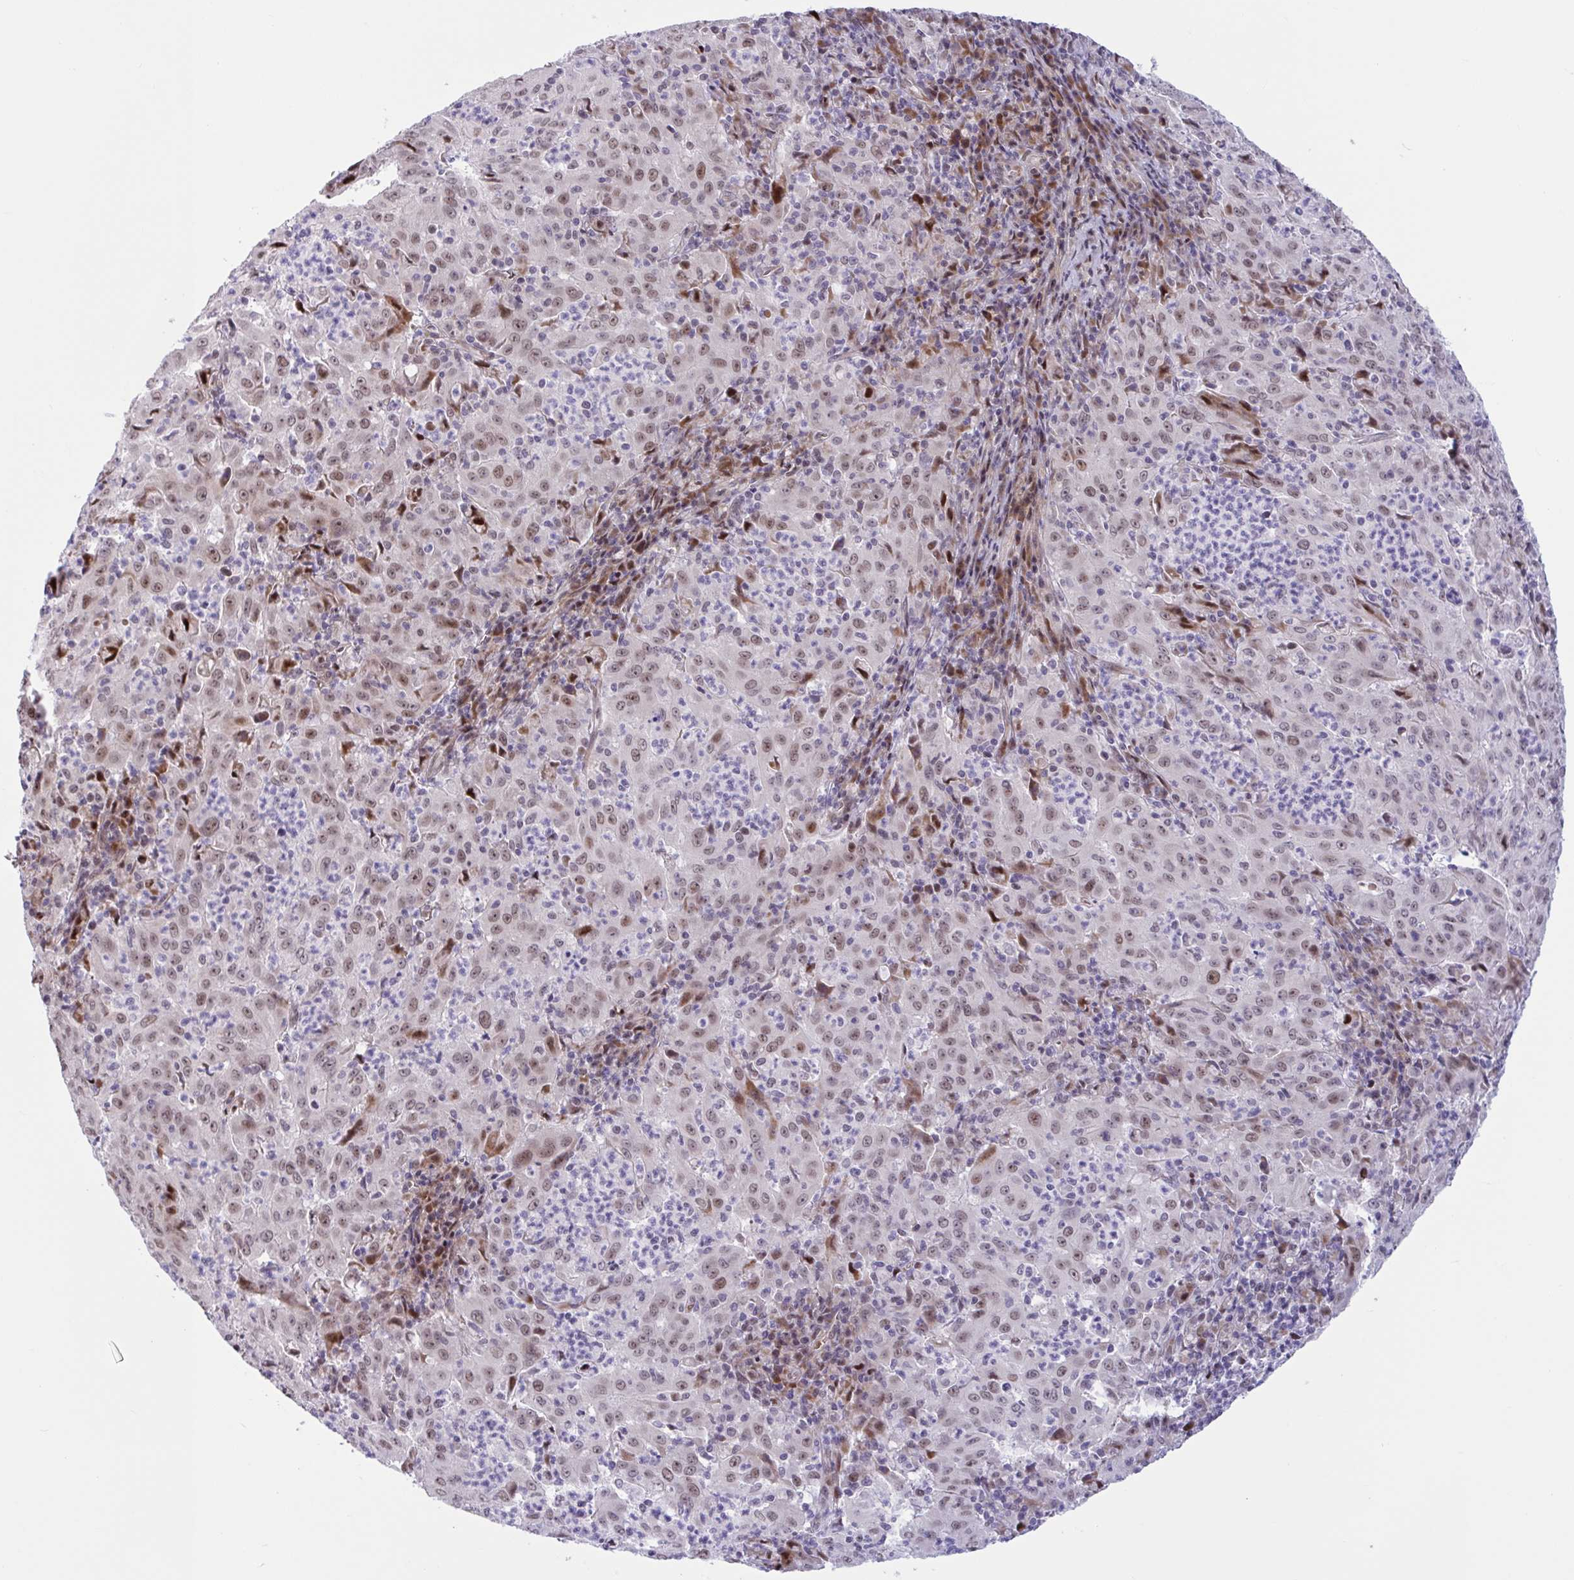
{"staining": {"intensity": "moderate", "quantity": ">75%", "location": "nuclear"}, "tissue": "pancreatic cancer", "cell_type": "Tumor cells", "image_type": "cancer", "snomed": [{"axis": "morphology", "description": "Adenocarcinoma, NOS"}, {"axis": "topography", "description": "Pancreas"}], "caption": "A photomicrograph showing moderate nuclear staining in about >75% of tumor cells in adenocarcinoma (pancreatic), as visualized by brown immunohistochemical staining.", "gene": "RBL1", "patient": {"sex": "male", "age": 63}}